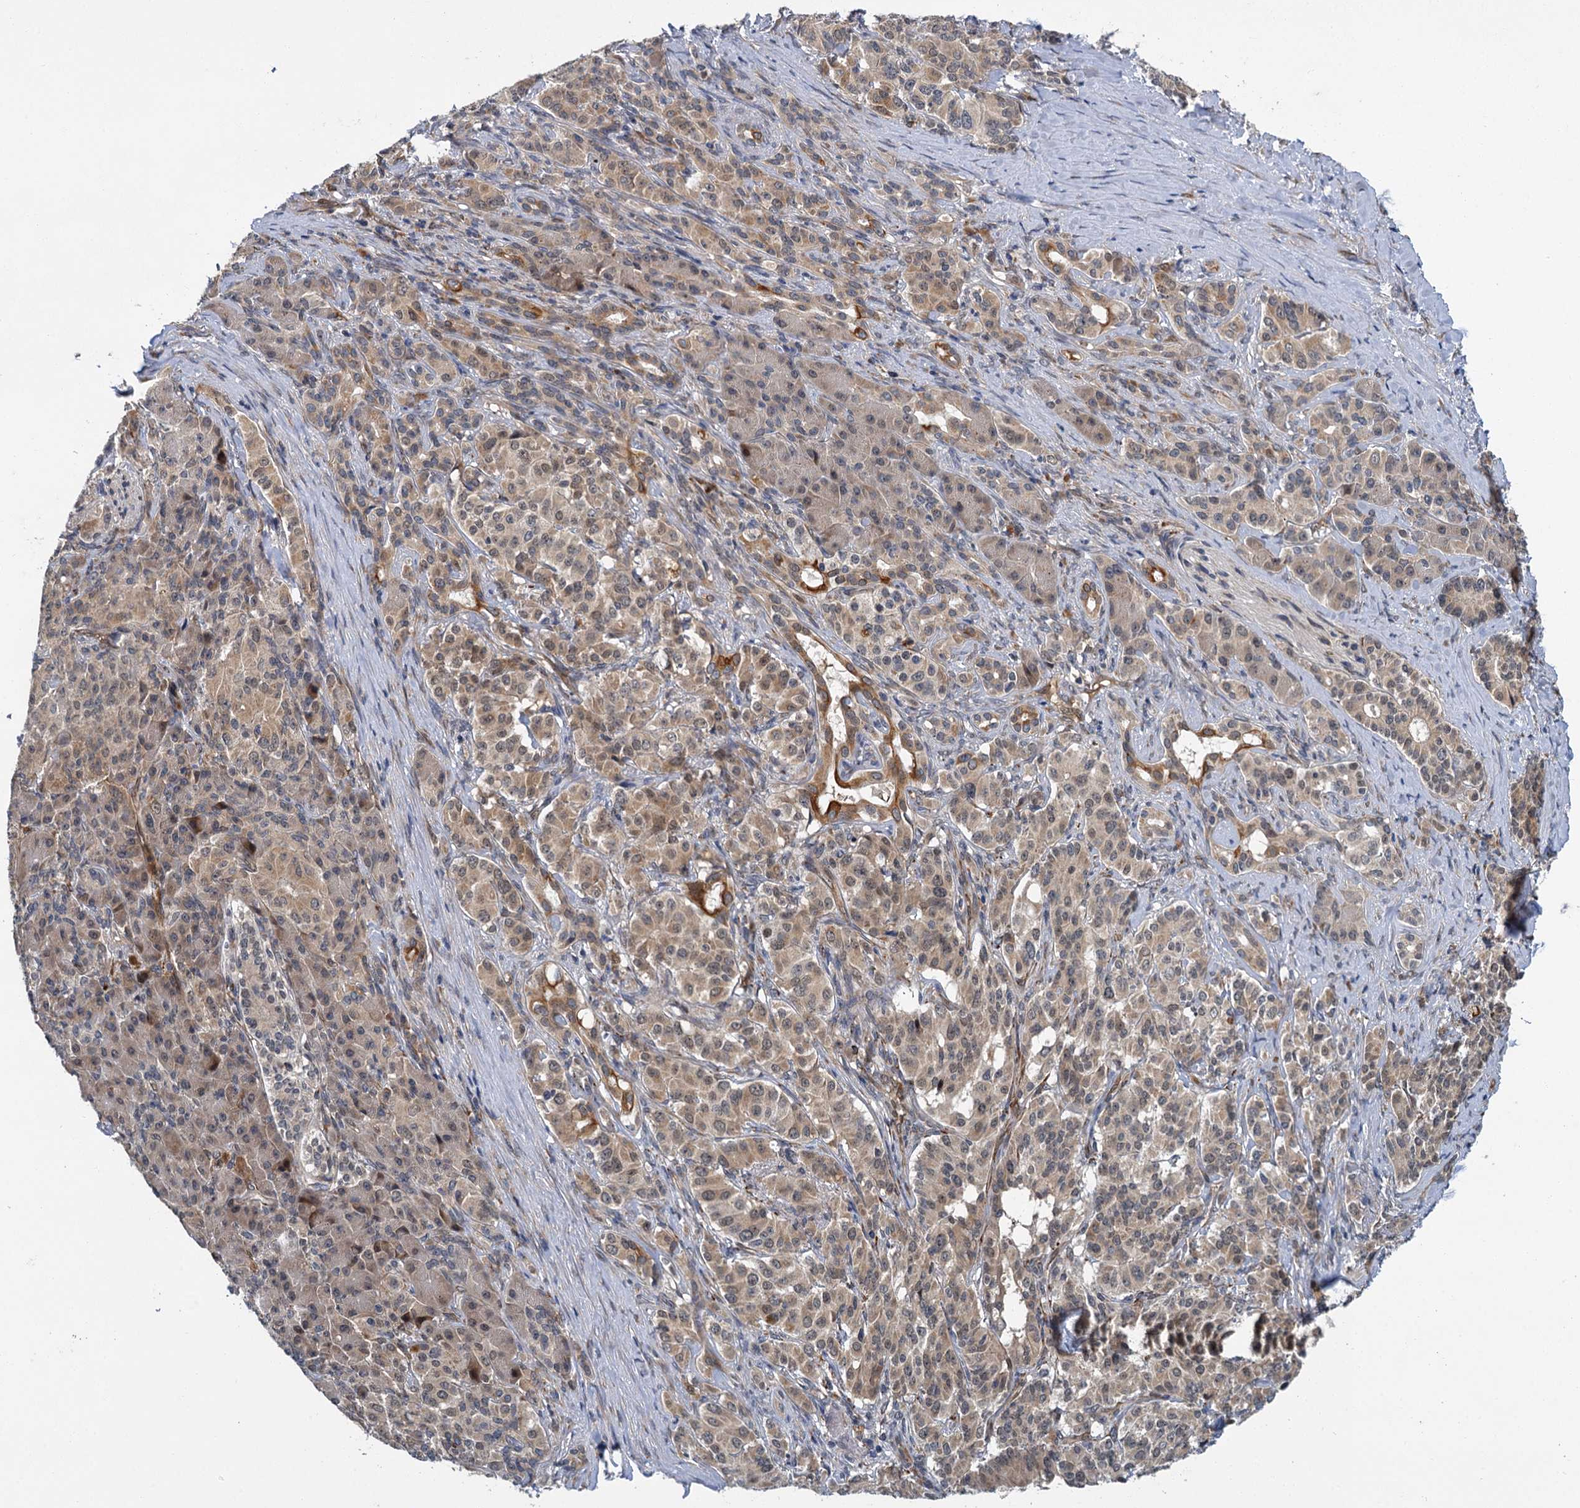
{"staining": {"intensity": "moderate", "quantity": ">75%", "location": "cytoplasmic/membranous,nuclear"}, "tissue": "pancreatic cancer", "cell_type": "Tumor cells", "image_type": "cancer", "snomed": [{"axis": "morphology", "description": "Adenocarcinoma, NOS"}, {"axis": "topography", "description": "Pancreas"}], "caption": "Adenocarcinoma (pancreatic) tissue demonstrates moderate cytoplasmic/membranous and nuclear staining in approximately >75% of tumor cells", "gene": "APBA2", "patient": {"sex": "female", "age": 74}}